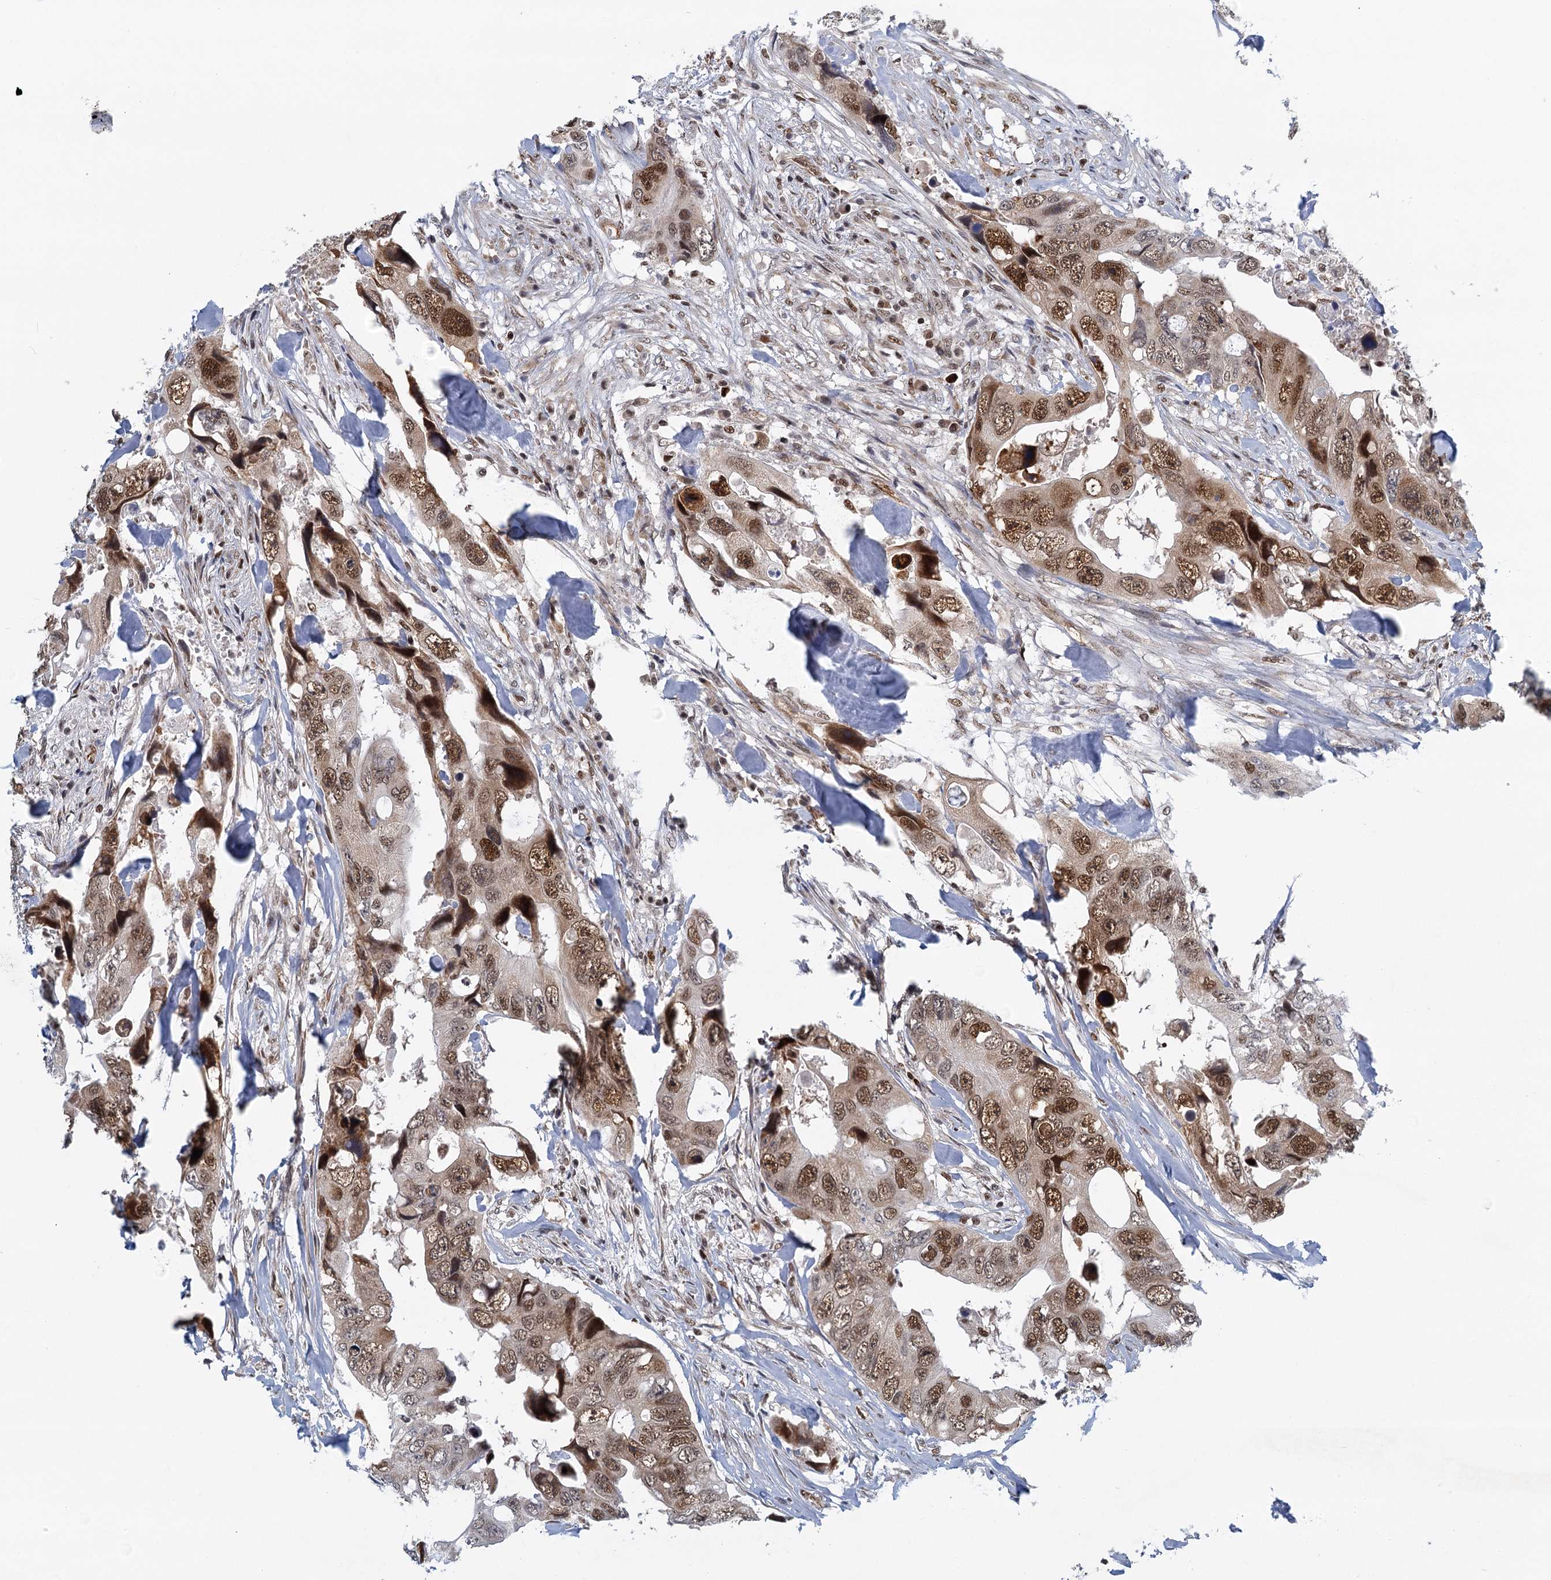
{"staining": {"intensity": "strong", "quantity": ">75%", "location": "nuclear"}, "tissue": "colorectal cancer", "cell_type": "Tumor cells", "image_type": "cancer", "snomed": [{"axis": "morphology", "description": "Adenocarcinoma, NOS"}, {"axis": "topography", "description": "Rectum"}], "caption": "An immunohistochemistry (IHC) photomicrograph of tumor tissue is shown. Protein staining in brown labels strong nuclear positivity in adenocarcinoma (colorectal) within tumor cells.", "gene": "GPATCH11", "patient": {"sex": "male", "age": 57}}